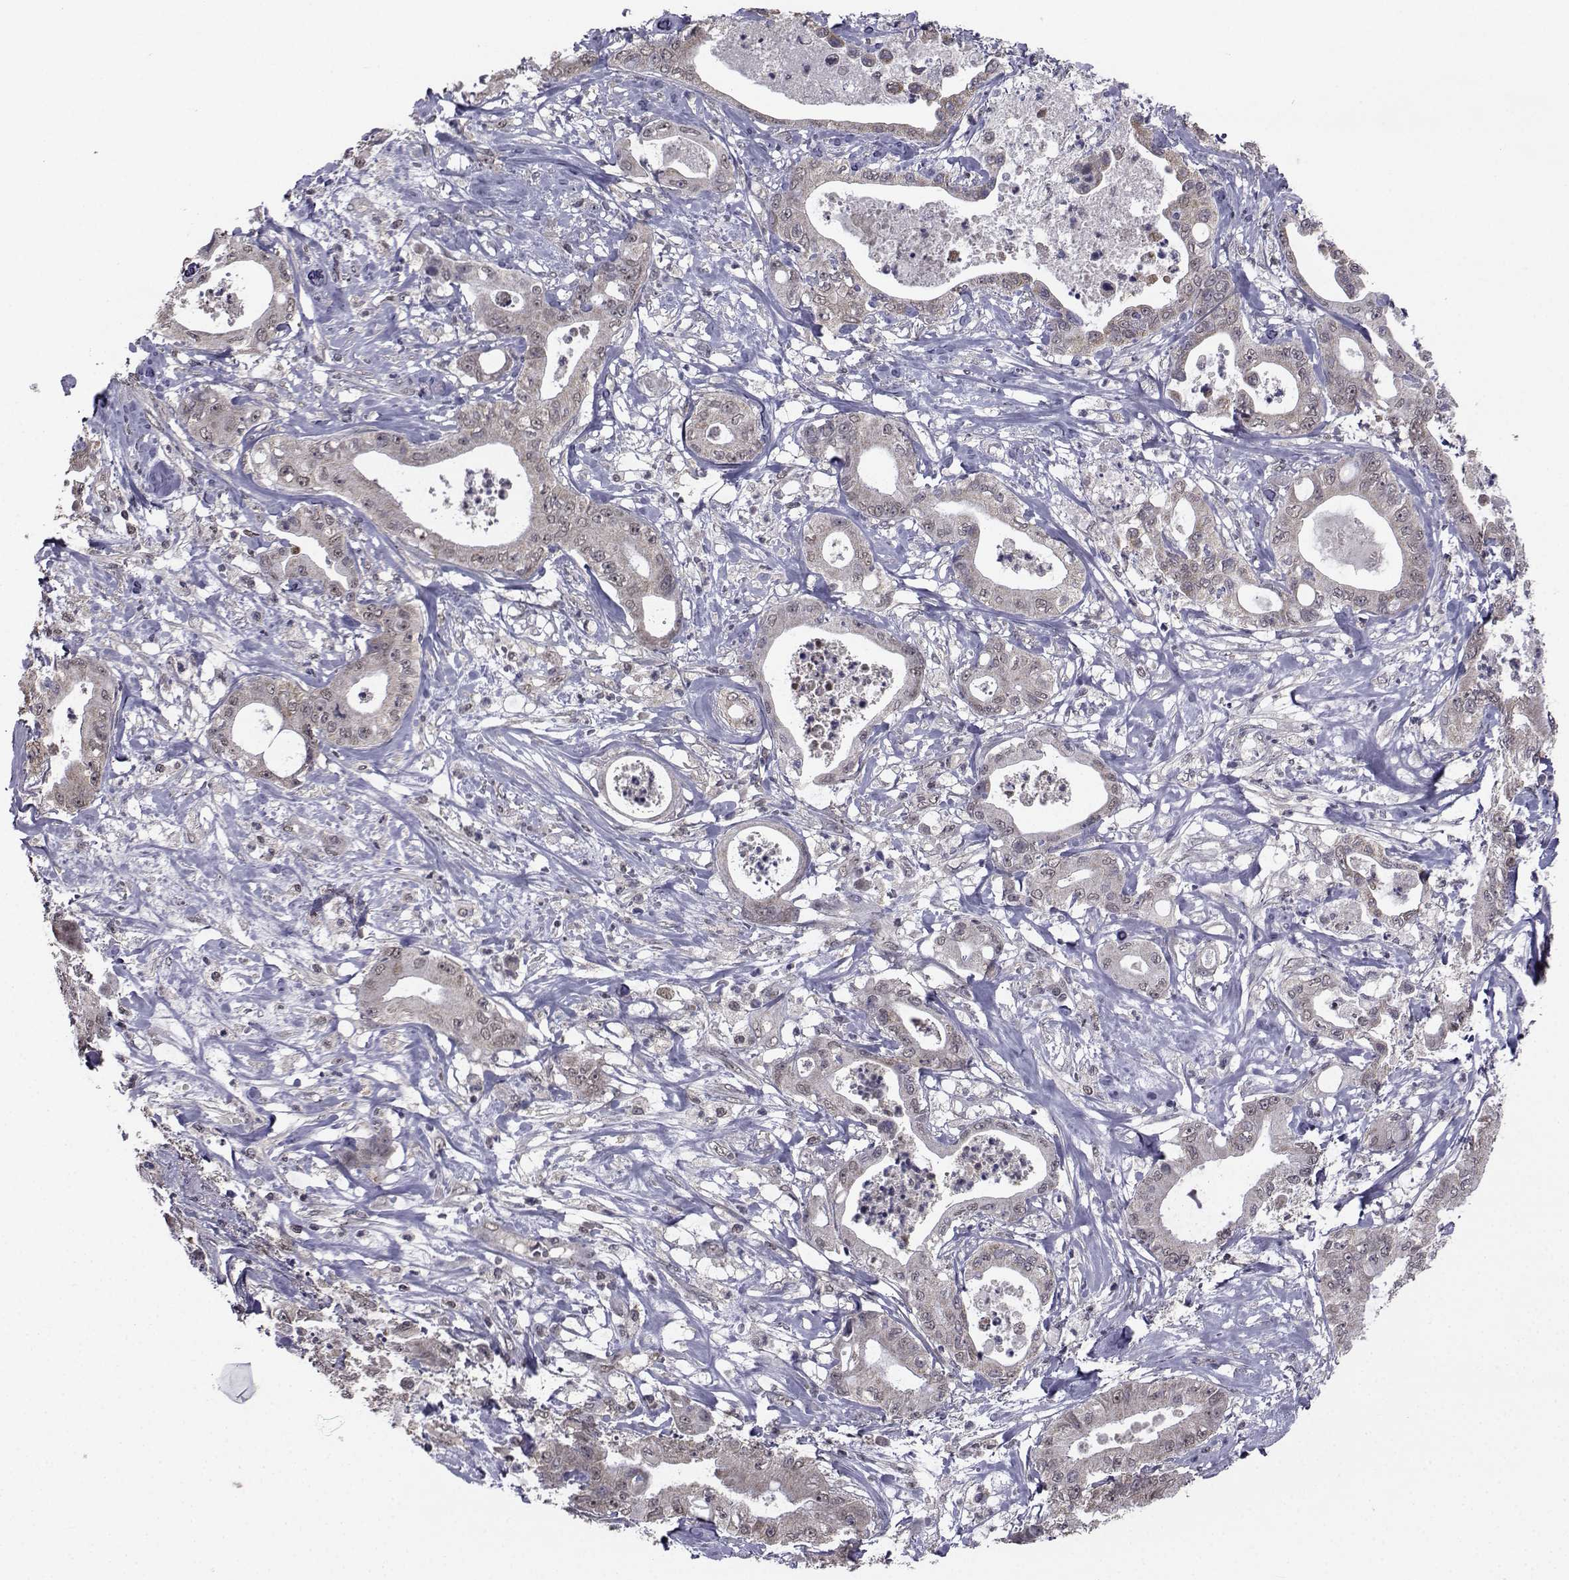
{"staining": {"intensity": "weak", "quantity": "25%-75%", "location": "cytoplasmic/membranous"}, "tissue": "pancreatic cancer", "cell_type": "Tumor cells", "image_type": "cancer", "snomed": [{"axis": "morphology", "description": "Adenocarcinoma, NOS"}, {"axis": "topography", "description": "Pancreas"}], "caption": "A histopathology image of adenocarcinoma (pancreatic) stained for a protein reveals weak cytoplasmic/membranous brown staining in tumor cells. The staining is performed using DAB (3,3'-diaminobenzidine) brown chromogen to label protein expression. The nuclei are counter-stained blue using hematoxylin.", "gene": "CYP2S1", "patient": {"sex": "male", "age": 71}}